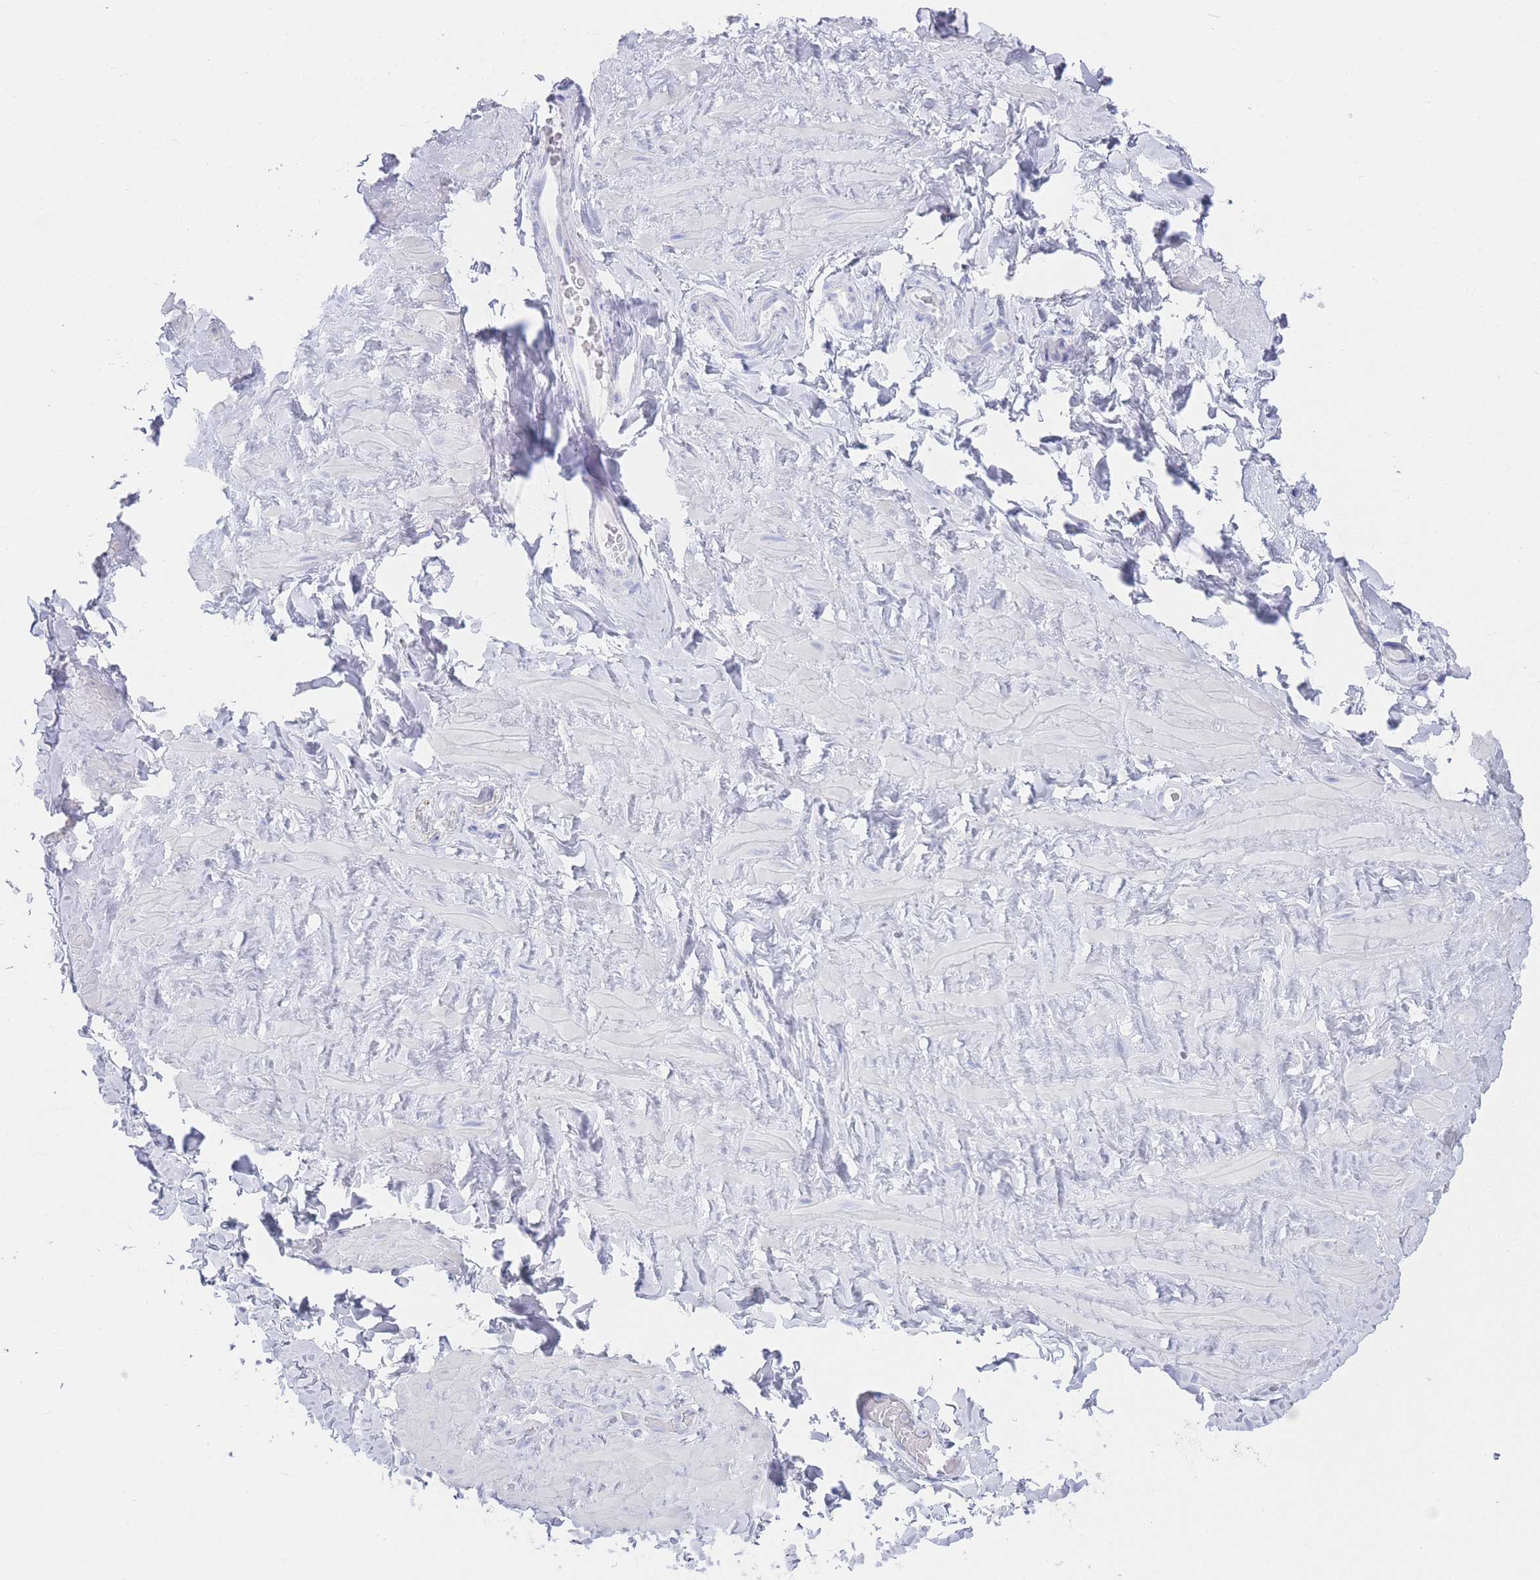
{"staining": {"intensity": "negative", "quantity": "none", "location": "none"}, "tissue": "adipose tissue", "cell_type": "Adipocytes", "image_type": "normal", "snomed": [{"axis": "morphology", "description": "Normal tissue, NOS"}, {"axis": "topography", "description": "Soft tissue"}, {"axis": "topography", "description": "Vascular tissue"}], "caption": "Protein analysis of unremarkable adipose tissue exhibits no significant staining in adipocytes.", "gene": "LRRC37A2", "patient": {"sex": "male", "age": 41}}